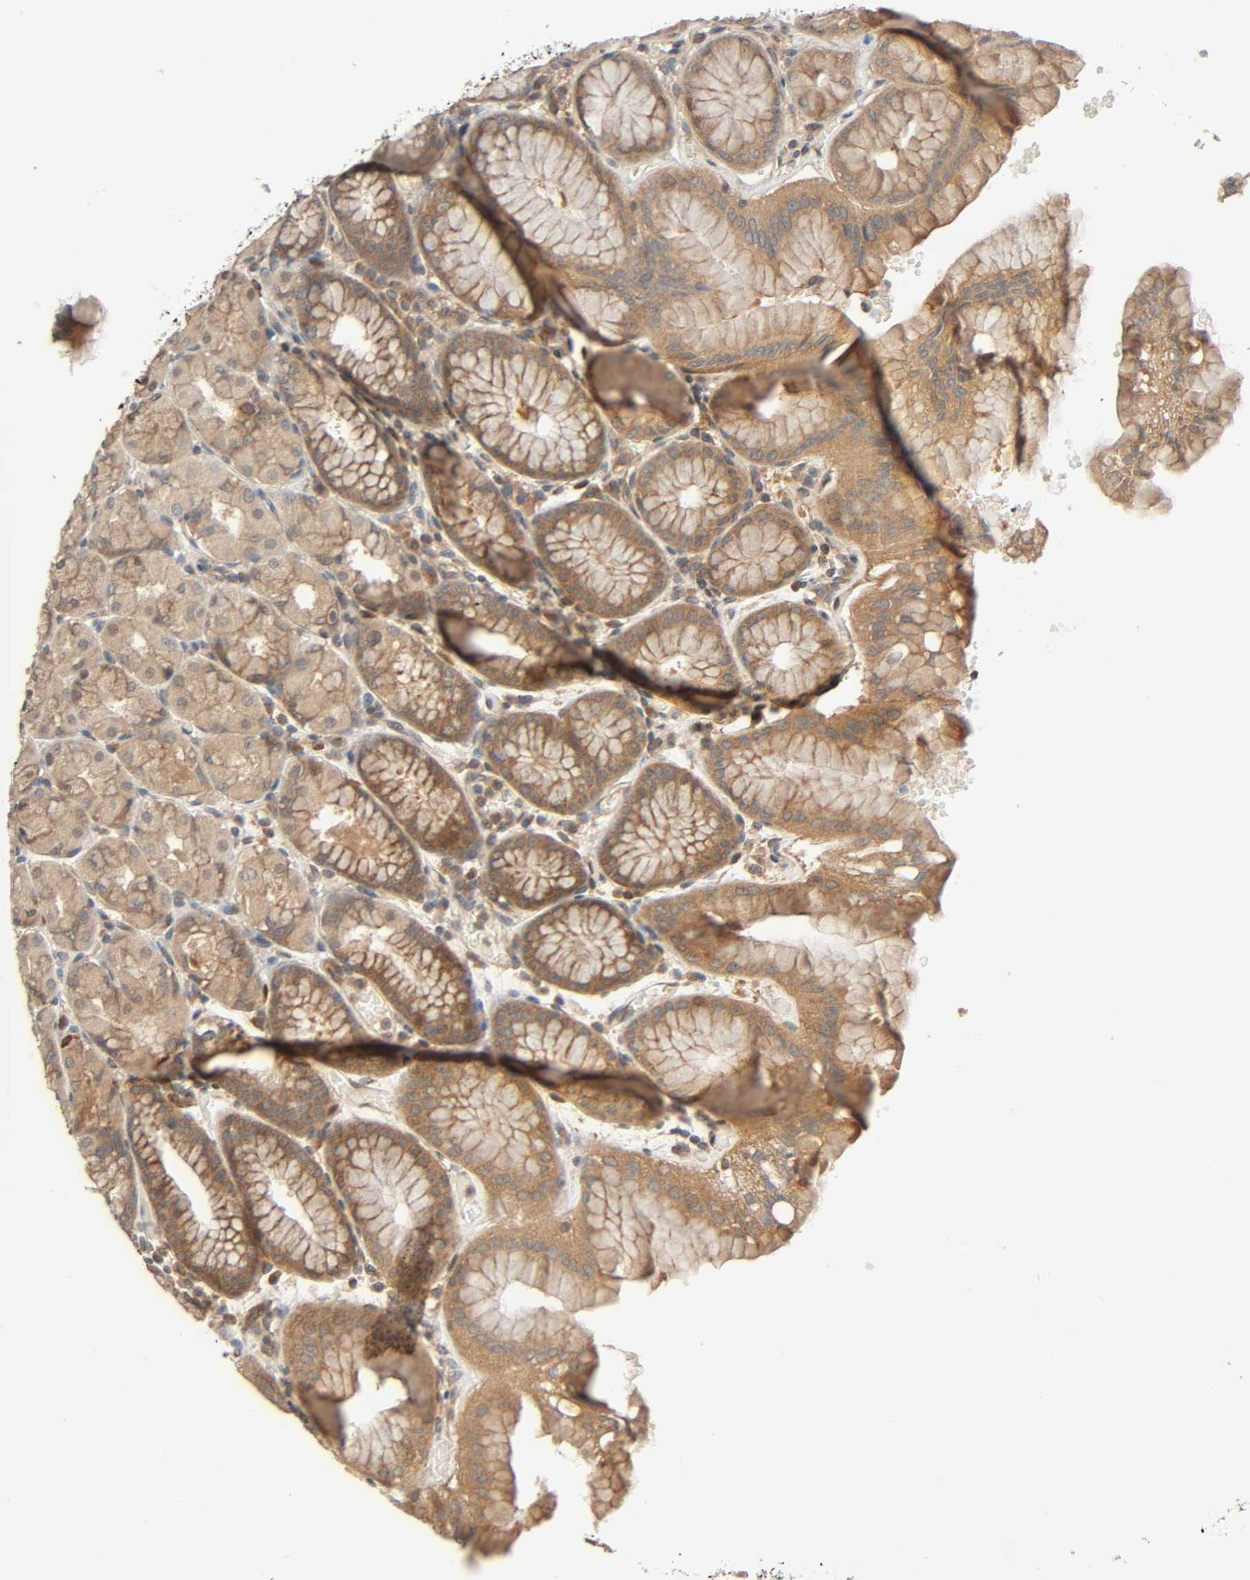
{"staining": {"intensity": "moderate", "quantity": ">75%", "location": "cytoplasmic/membranous"}, "tissue": "stomach", "cell_type": "Glandular cells", "image_type": "normal", "snomed": [{"axis": "morphology", "description": "Normal tissue, NOS"}, {"axis": "topography", "description": "Stomach, upper"}, {"axis": "topography", "description": "Stomach"}], "caption": "Glandular cells exhibit medium levels of moderate cytoplasmic/membranous positivity in about >75% of cells in normal human stomach. The protein of interest is stained brown, and the nuclei are stained in blue (DAB IHC with brightfield microscopy, high magnification).", "gene": "PPP2R1B", "patient": {"sex": "male", "age": 76}}